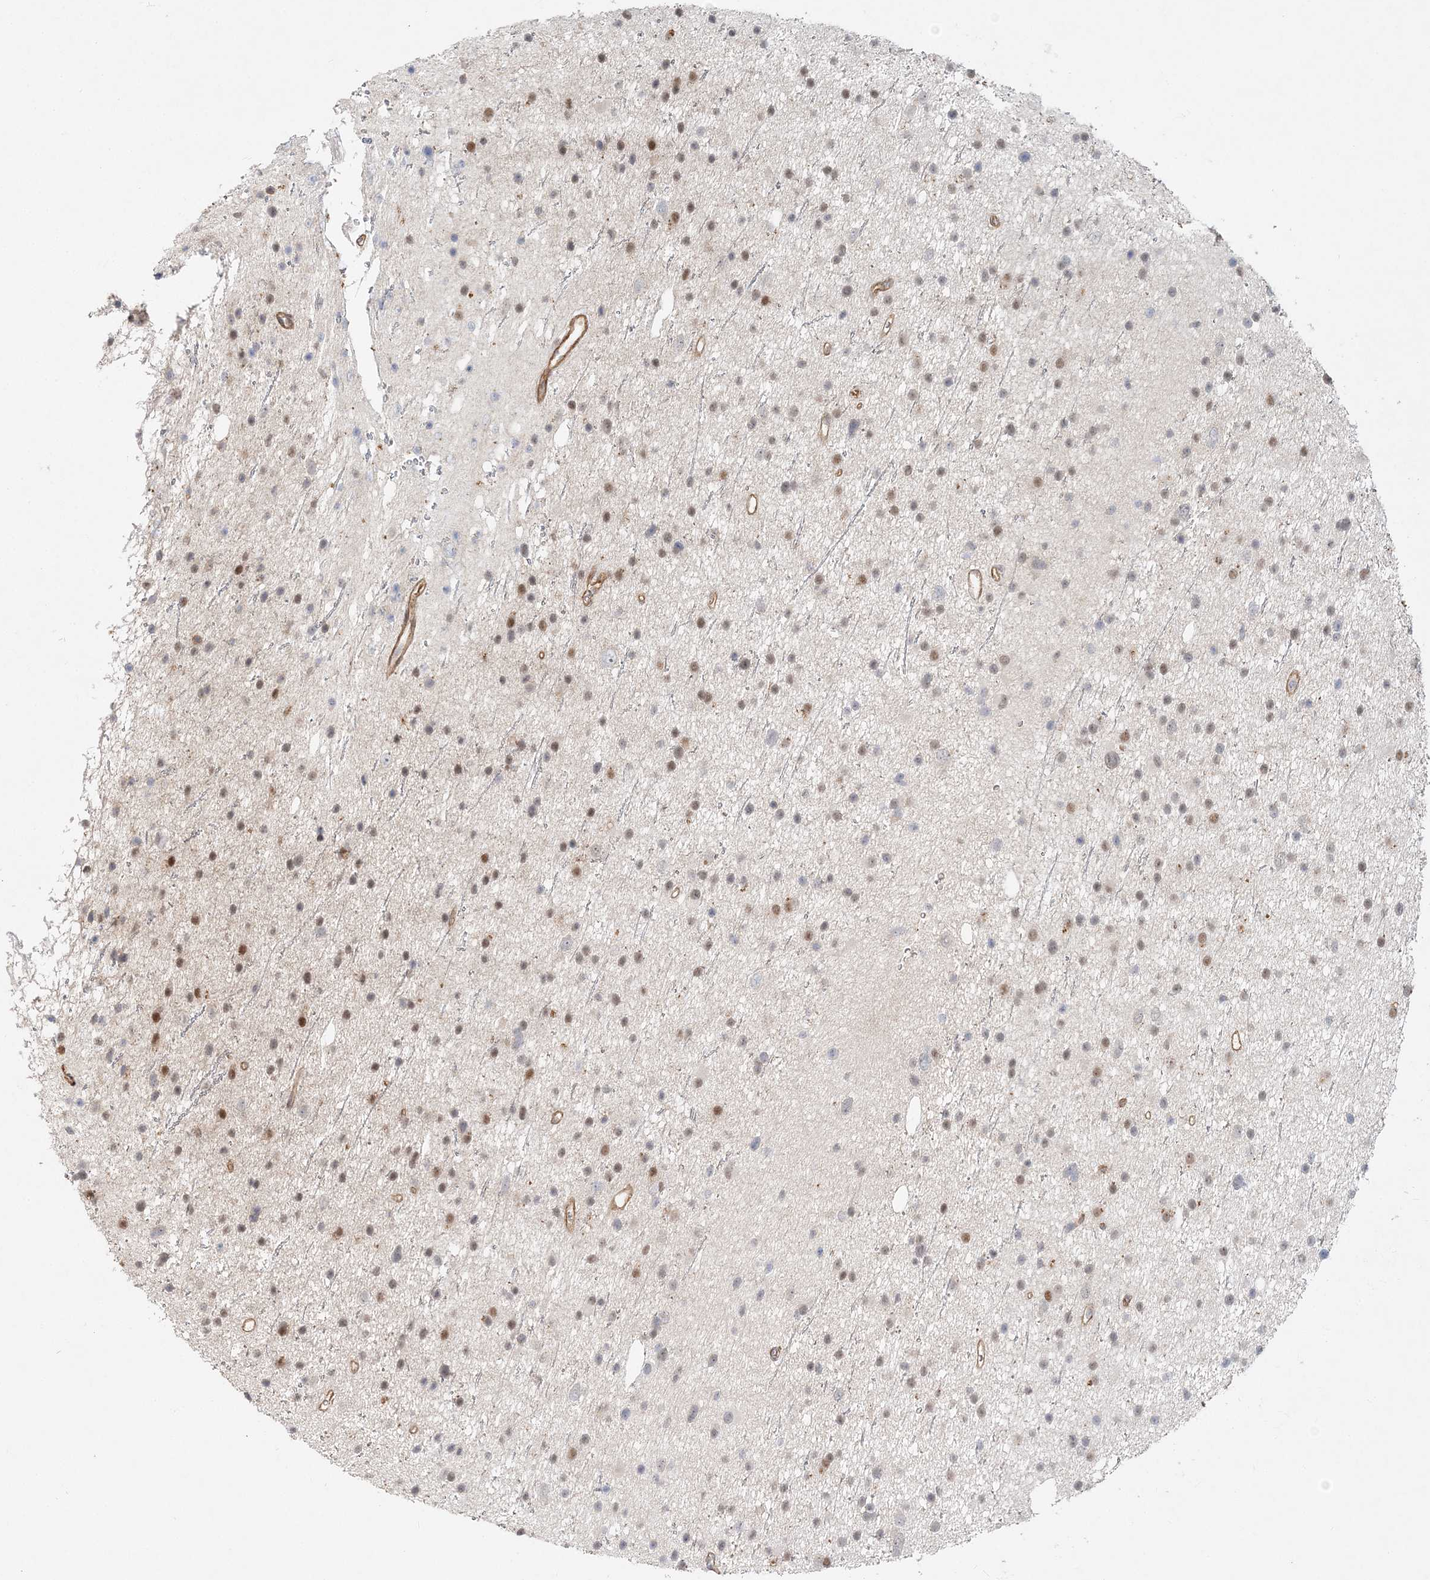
{"staining": {"intensity": "moderate", "quantity": "<25%", "location": "cytoplasmic/membranous"}, "tissue": "glioma", "cell_type": "Tumor cells", "image_type": "cancer", "snomed": [{"axis": "morphology", "description": "Glioma, malignant, Low grade"}, {"axis": "topography", "description": "Cerebral cortex"}], "caption": "A brown stain highlights moderate cytoplasmic/membranous positivity of a protein in glioma tumor cells. (brown staining indicates protein expression, while blue staining denotes nuclei).", "gene": "MAT2B", "patient": {"sex": "female", "age": 39}}